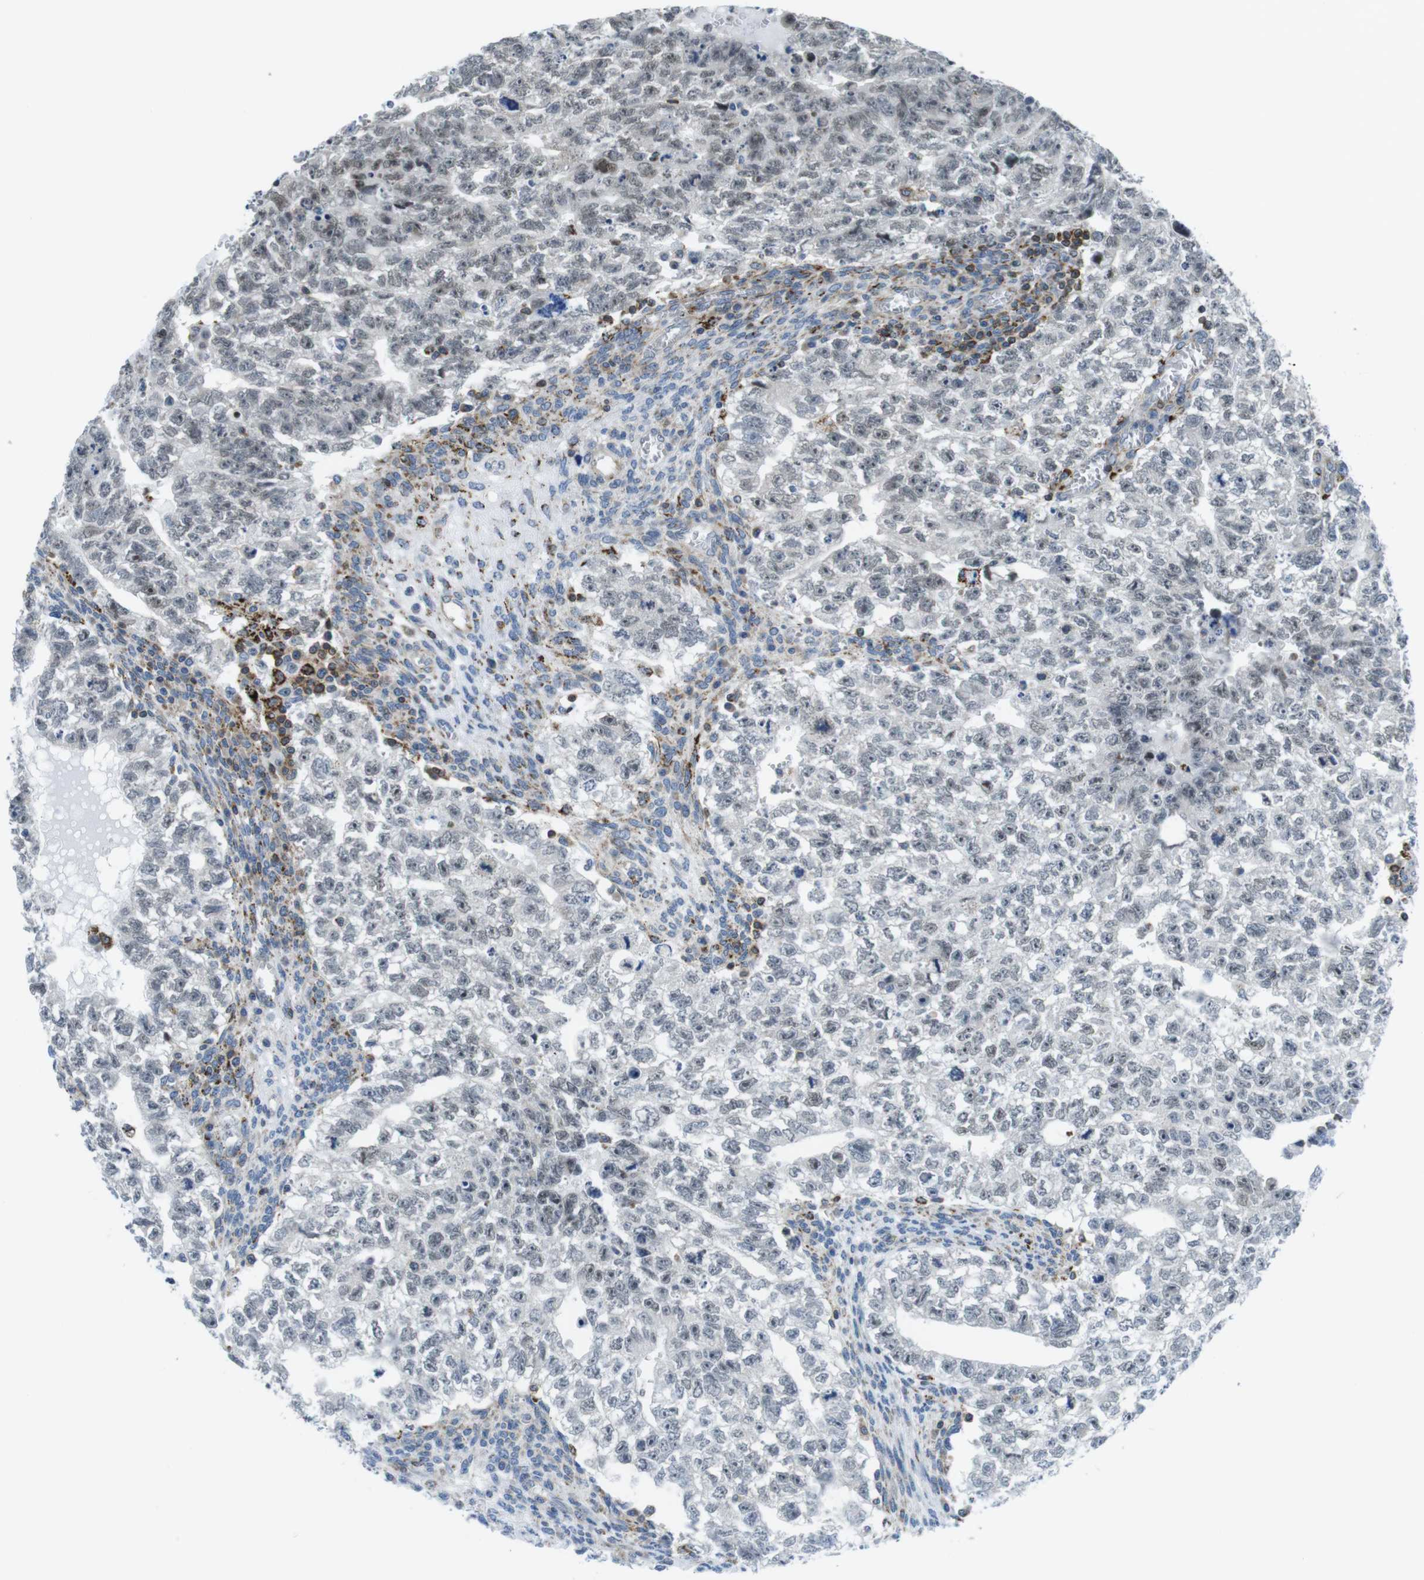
{"staining": {"intensity": "negative", "quantity": "none", "location": "none"}, "tissue": "testis cancer", "cell_type": "Tumor cells", "image_type": "cancer", "snomed": [{"axis": "morphology", "description": "Seminoma, NOS"}, {"axis": "morphology", "description": "Carcinoma, Embryonal, NOS"}, {"axis": "topography", "description": "Testis"}], "caption": "An IHC histopathology image of testis cancer (embryonal carcinoma) is shown. There is no staining in tumor cells of testis cancer (embryonal carcinoma).", "gene": "KCNE3", "patient": {"sex": "male", "age": 38}}